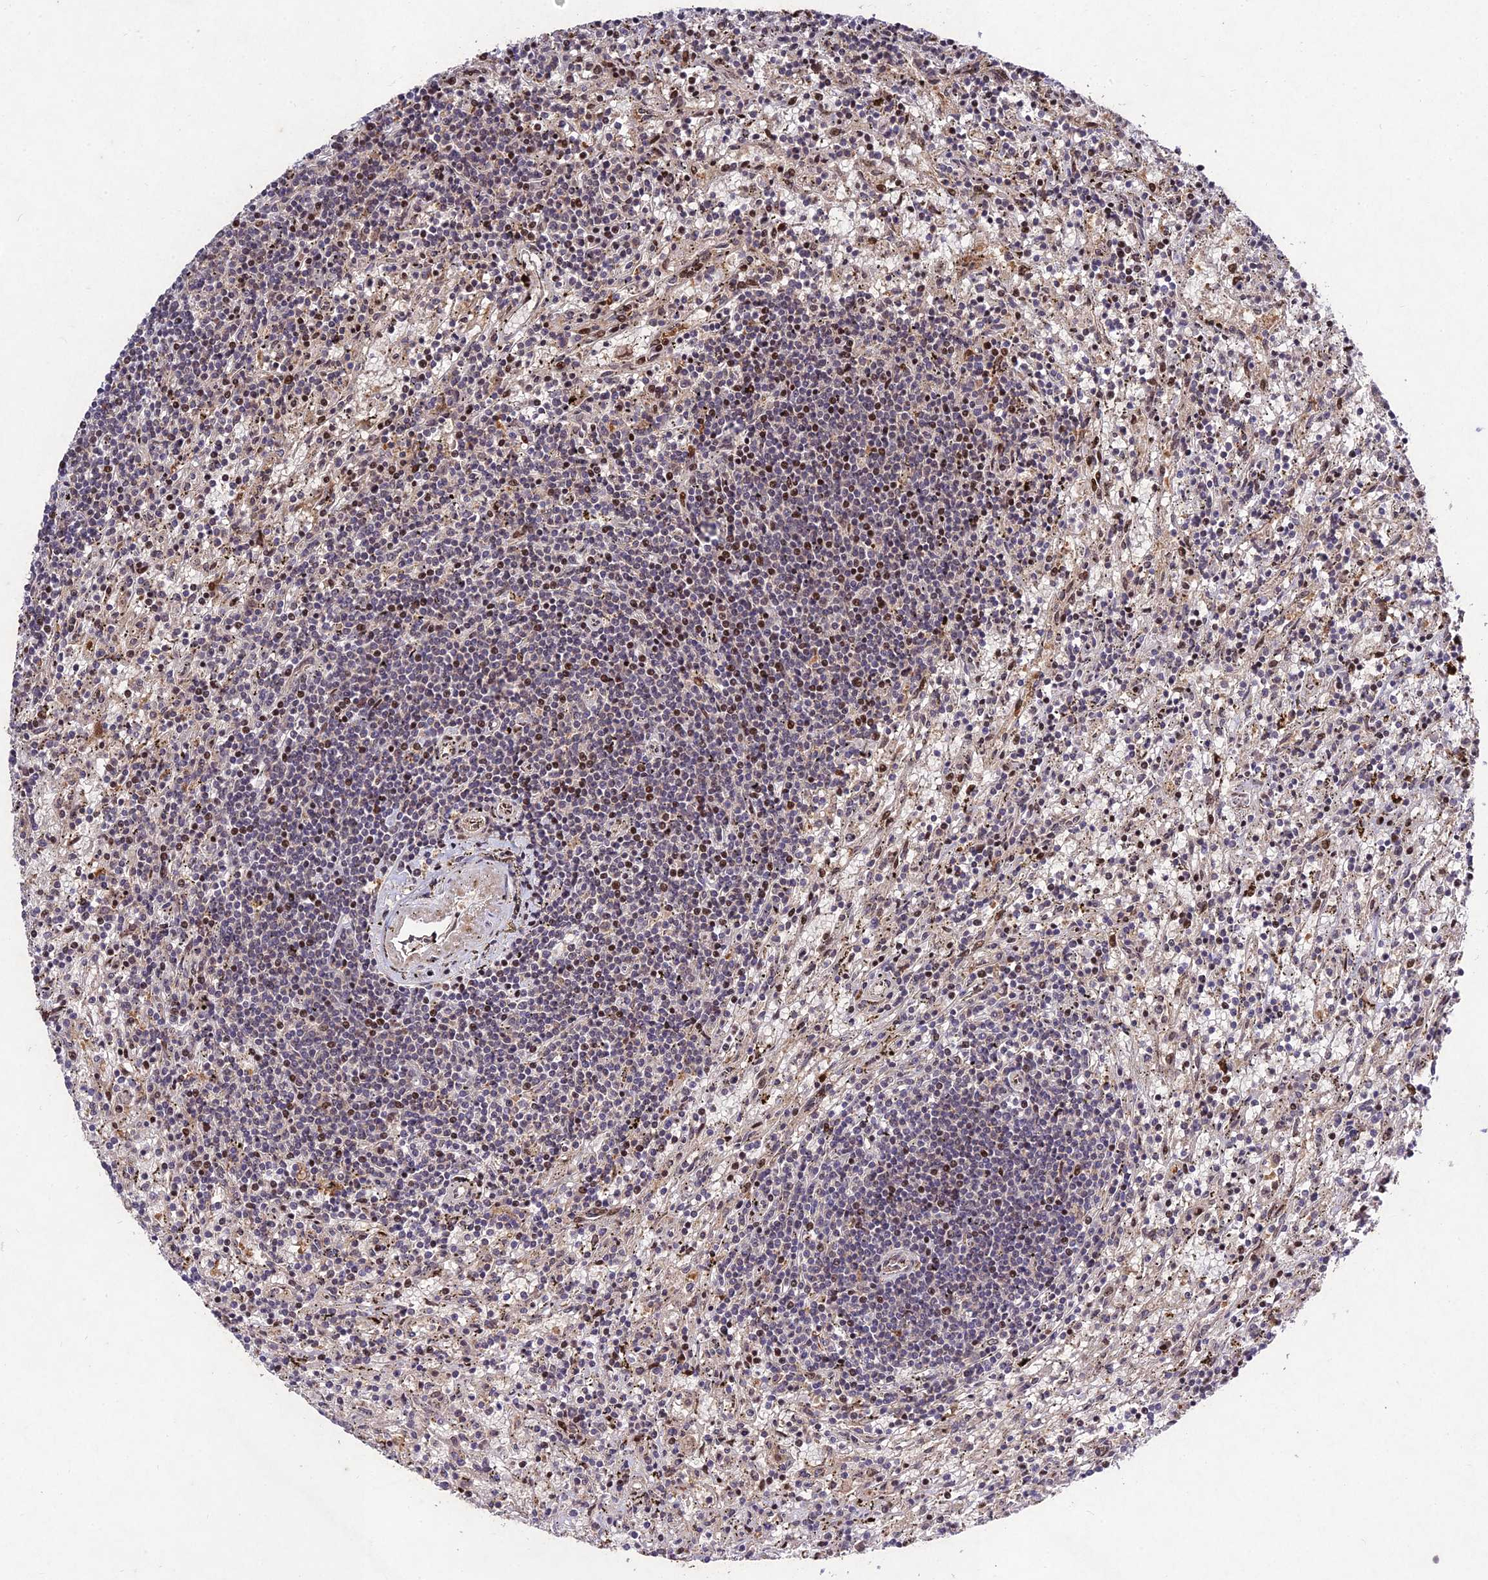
{"staining": {"intensity": "negative", "quantity": "none", "location": "none"}, "tissue": "lymphoma", "cell_type": "Tumor cells", "image_type": "cancer", "snomed": [{"axis": "morphology", "description": "Malignant lymphoma, non-Hodgkin's type, Low grade"}, {"axis": "topography", "description": "Spleen"}], "caption": "A high-resolution micrograph shows IHC staining of lymphoma, which shows no significant positivity in tumor cells.", "gene": "MKKS", "patient": {"sex": "male", "age": 76}}